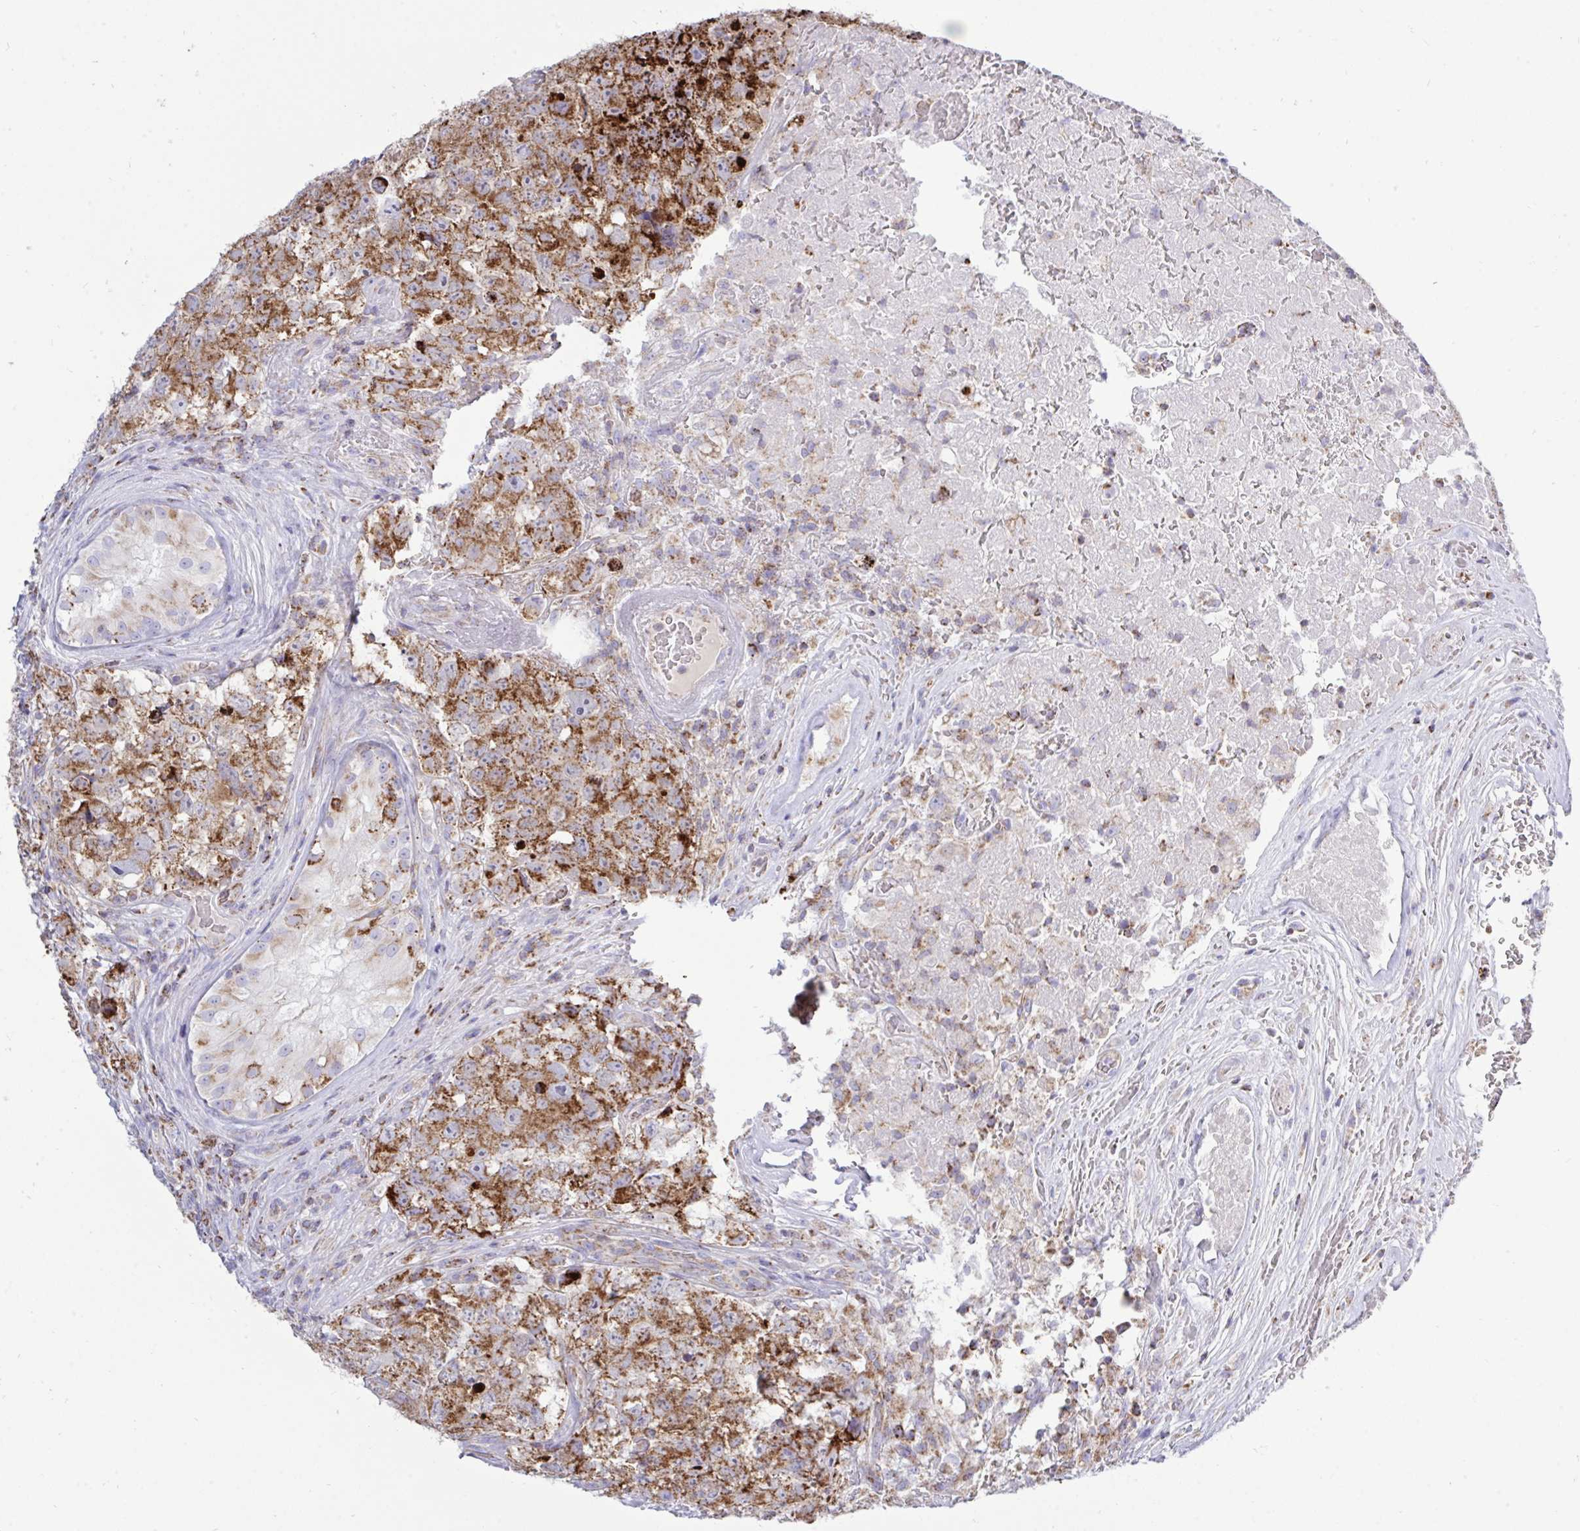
{"staining": {"intensity": "moderate", "quantity": ">75%", "location": "cytoplasmic/membranous"}, "tissue": "testis cancer", "cell_type": "Tumor cells", "image_type": "cancer", "snomed": [{"axis": "morphology", "description": "Carcinoma, Embryonal, NOS"}, {"axis": "topography", "description": "Testis"}], "caption": "Human embryonal carcinoma (testis) stained with a brown dye exhibits moderate cytoplasmic/membranous positive expression in approximately >75% of tumor cells.", "gene": "HSPE1", "patient": {"sex": "male", "age": 18}}